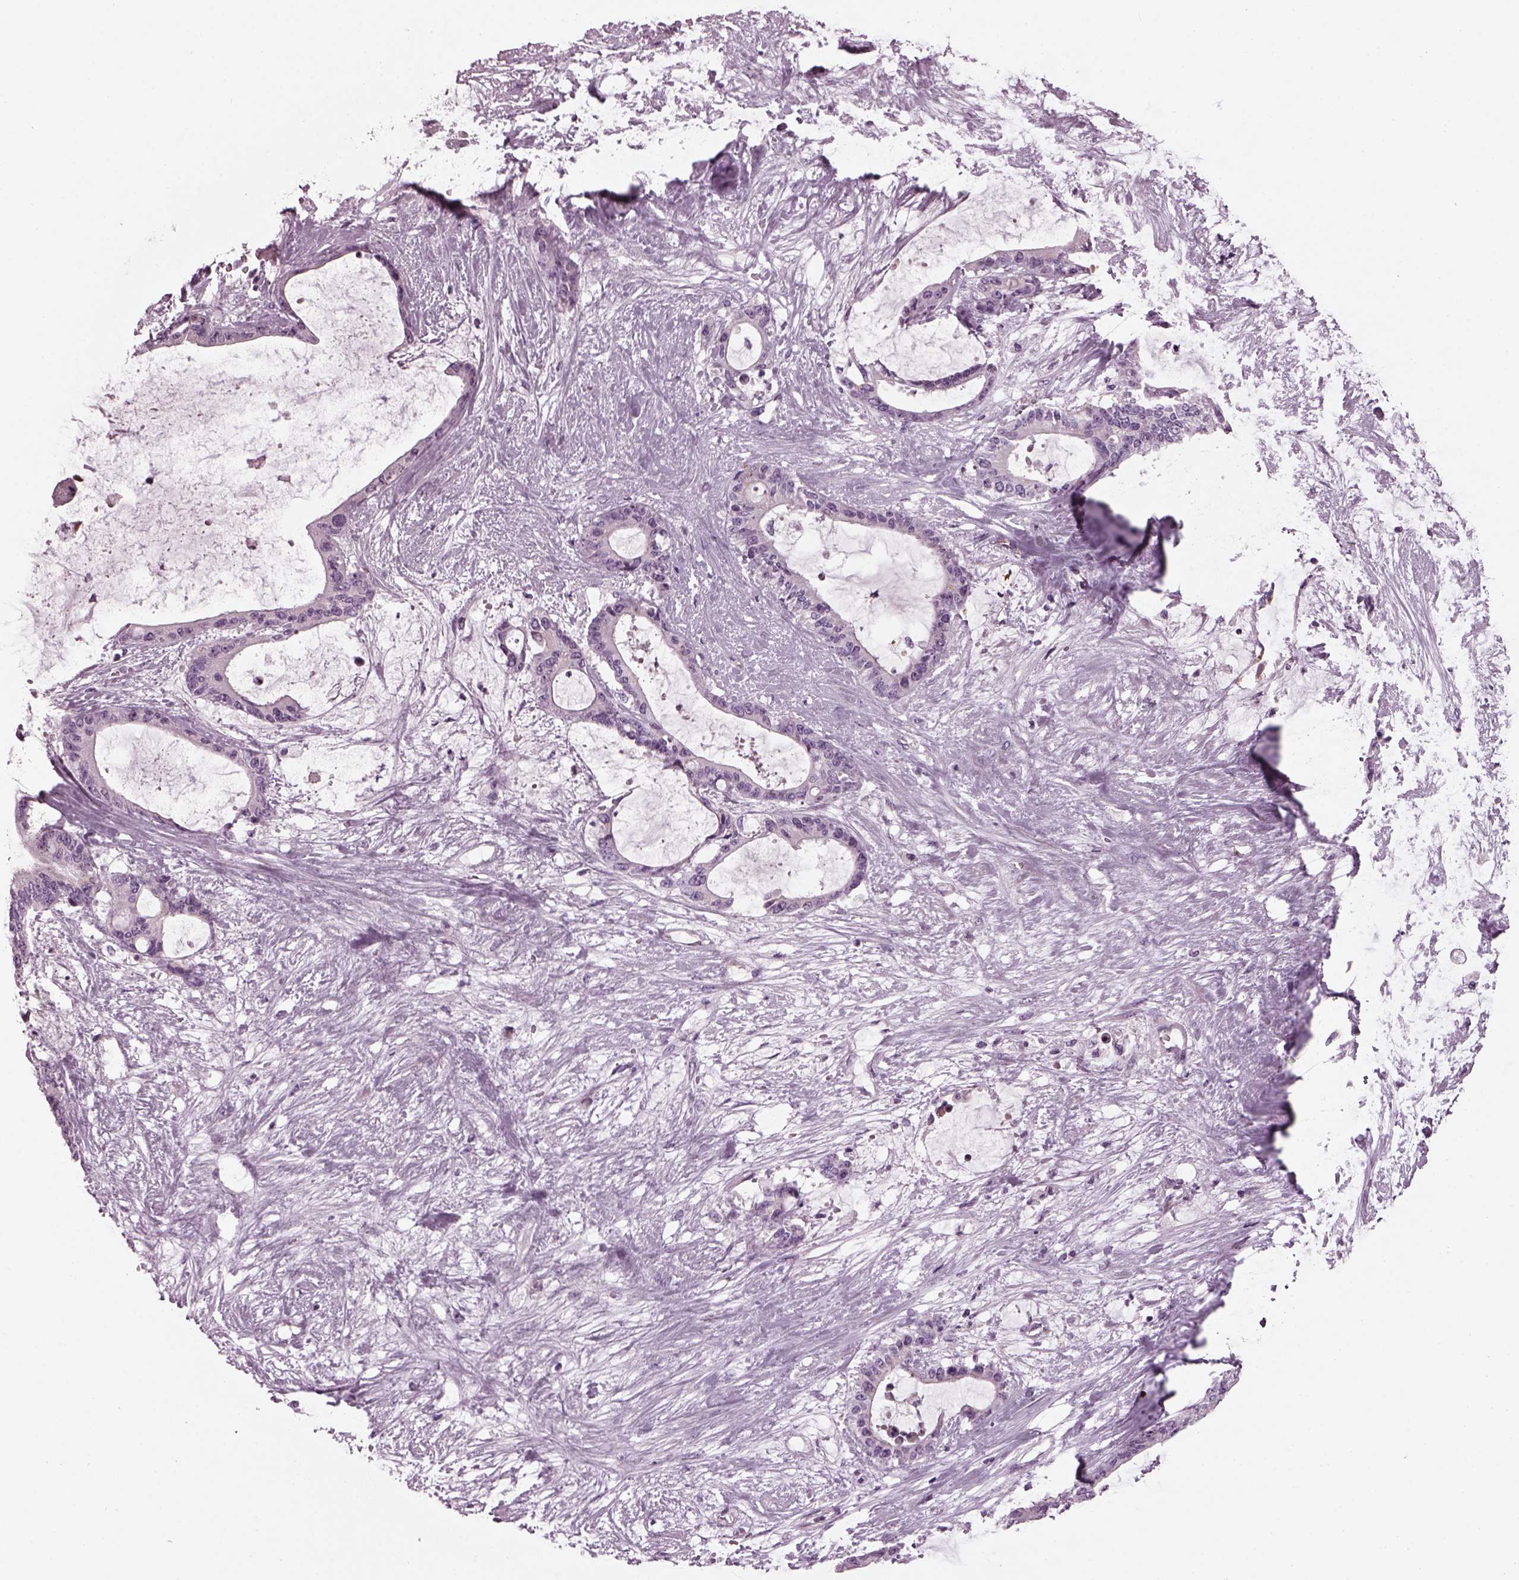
{"staining": {"intensity": "negative", "quantity": "none", "location": "none"}, "tissue": "liver cancer", "cell_type": "Tumor cells", "image_type": "cancer", "snomed": [{"axis": "morphology", "description": "Normal tissue, NOS"}, {"axis": "morphology", "description": "Cholangiocarcinoma"}, {"axis": "topography", "description": "Liver"}, {"axis": "topography", "description": "Peripheral nerve tissue"}], "caption": "Human liver cholangiocarcinoma stained for a protein using immunohistochemistry displays no expression in tumor cells.", "gene": "DPYSL5", "patient": {"sex": "female", "age": 73}}